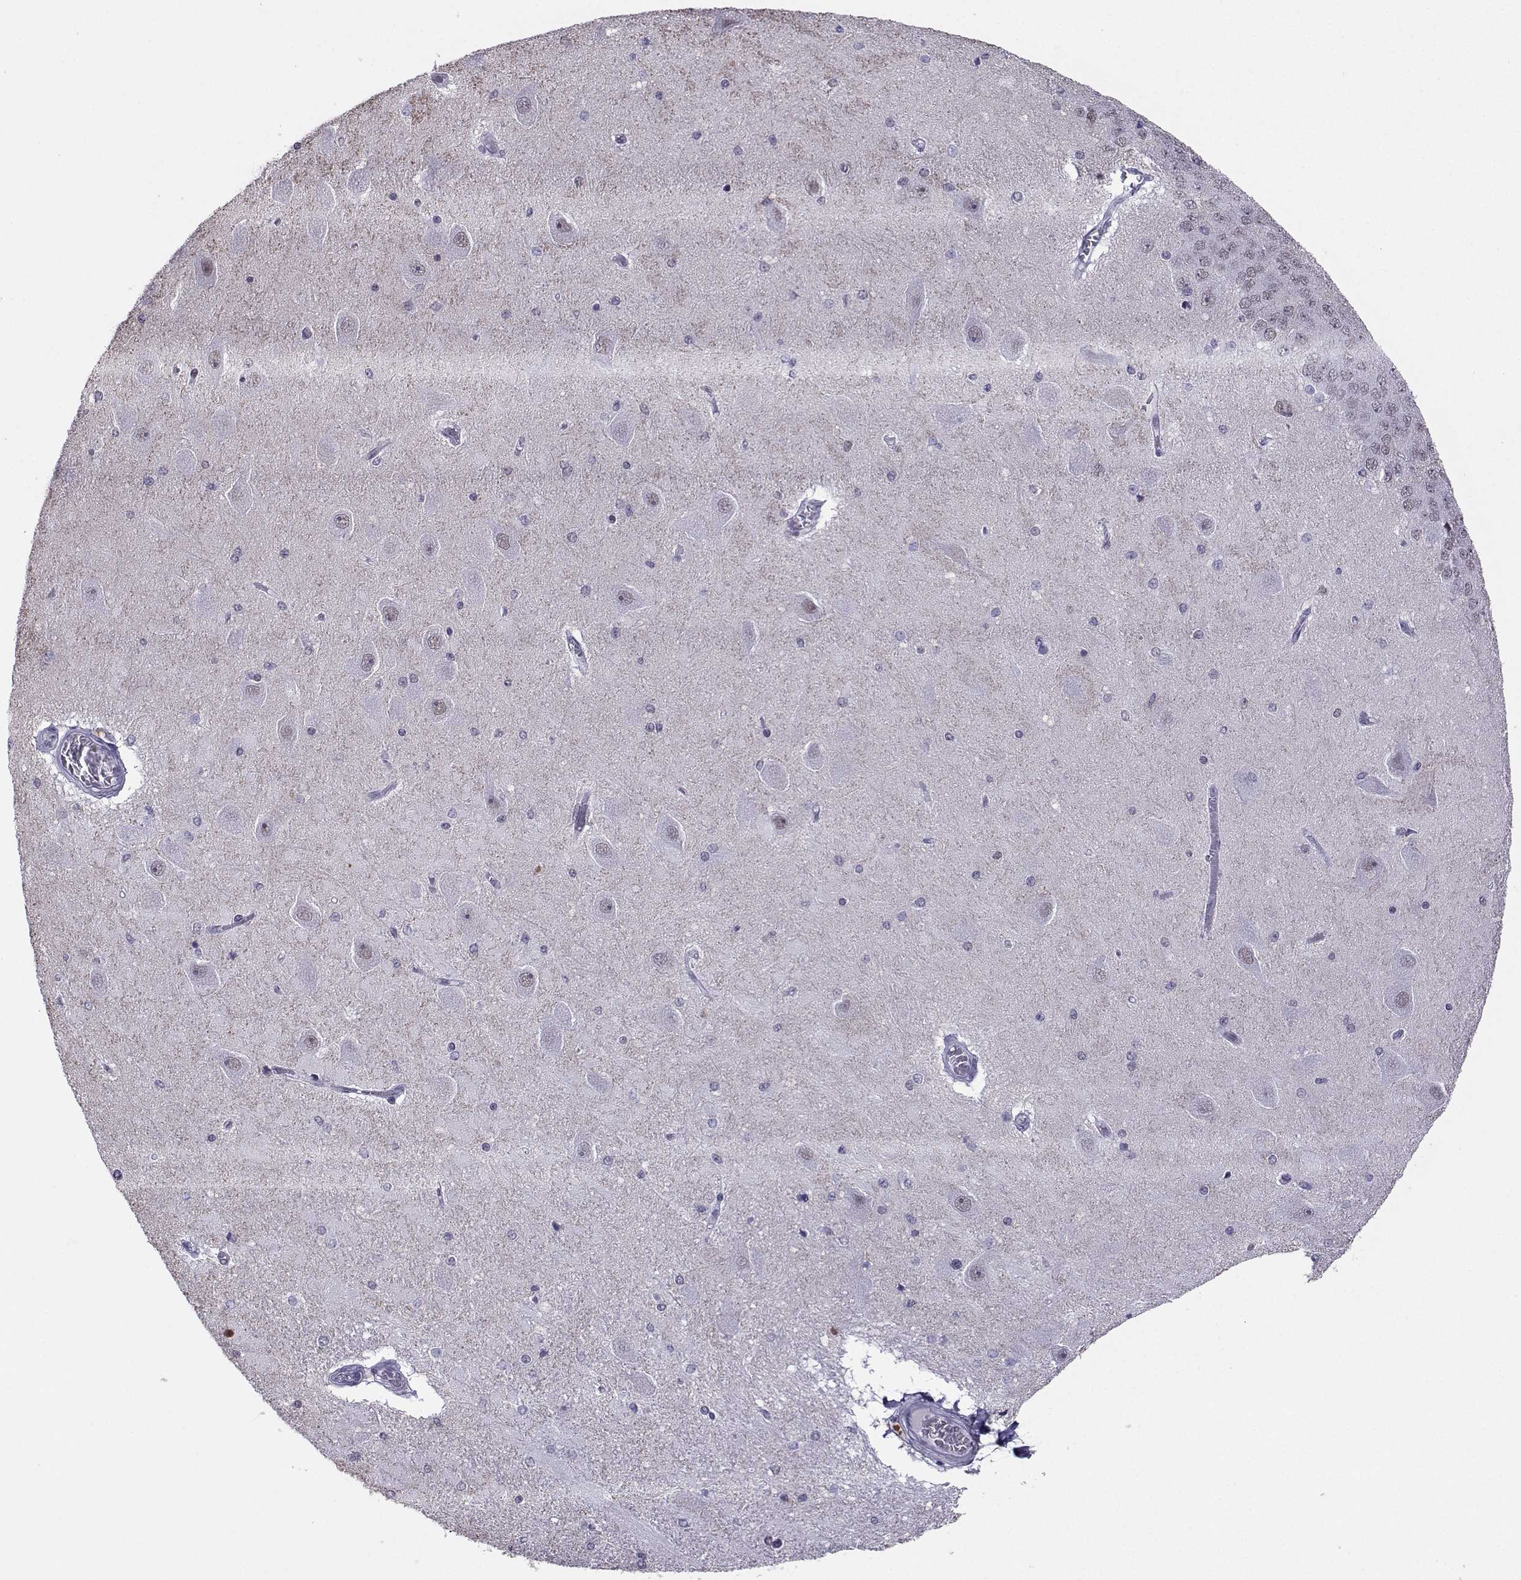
{"staining": {"intensity": "negative", "quantity": "none", "location": "none"}, "tissue": "hippocampus", "cell_type": "Glial cells", "image_type": "normal", "snomed": [{"axis": "morphology", "description": "Normal tissue, NOS"}, {"axis": "topography", "description": "Hippocampus"}], "caption": "Immunohistochemistry histopathology image of benign hippocampus: human hippocampus stained with DAB displays no significant protein staining in glial cells.", "gene": "LORICRIN", "patient": {"sex": "female", "age": 54}}